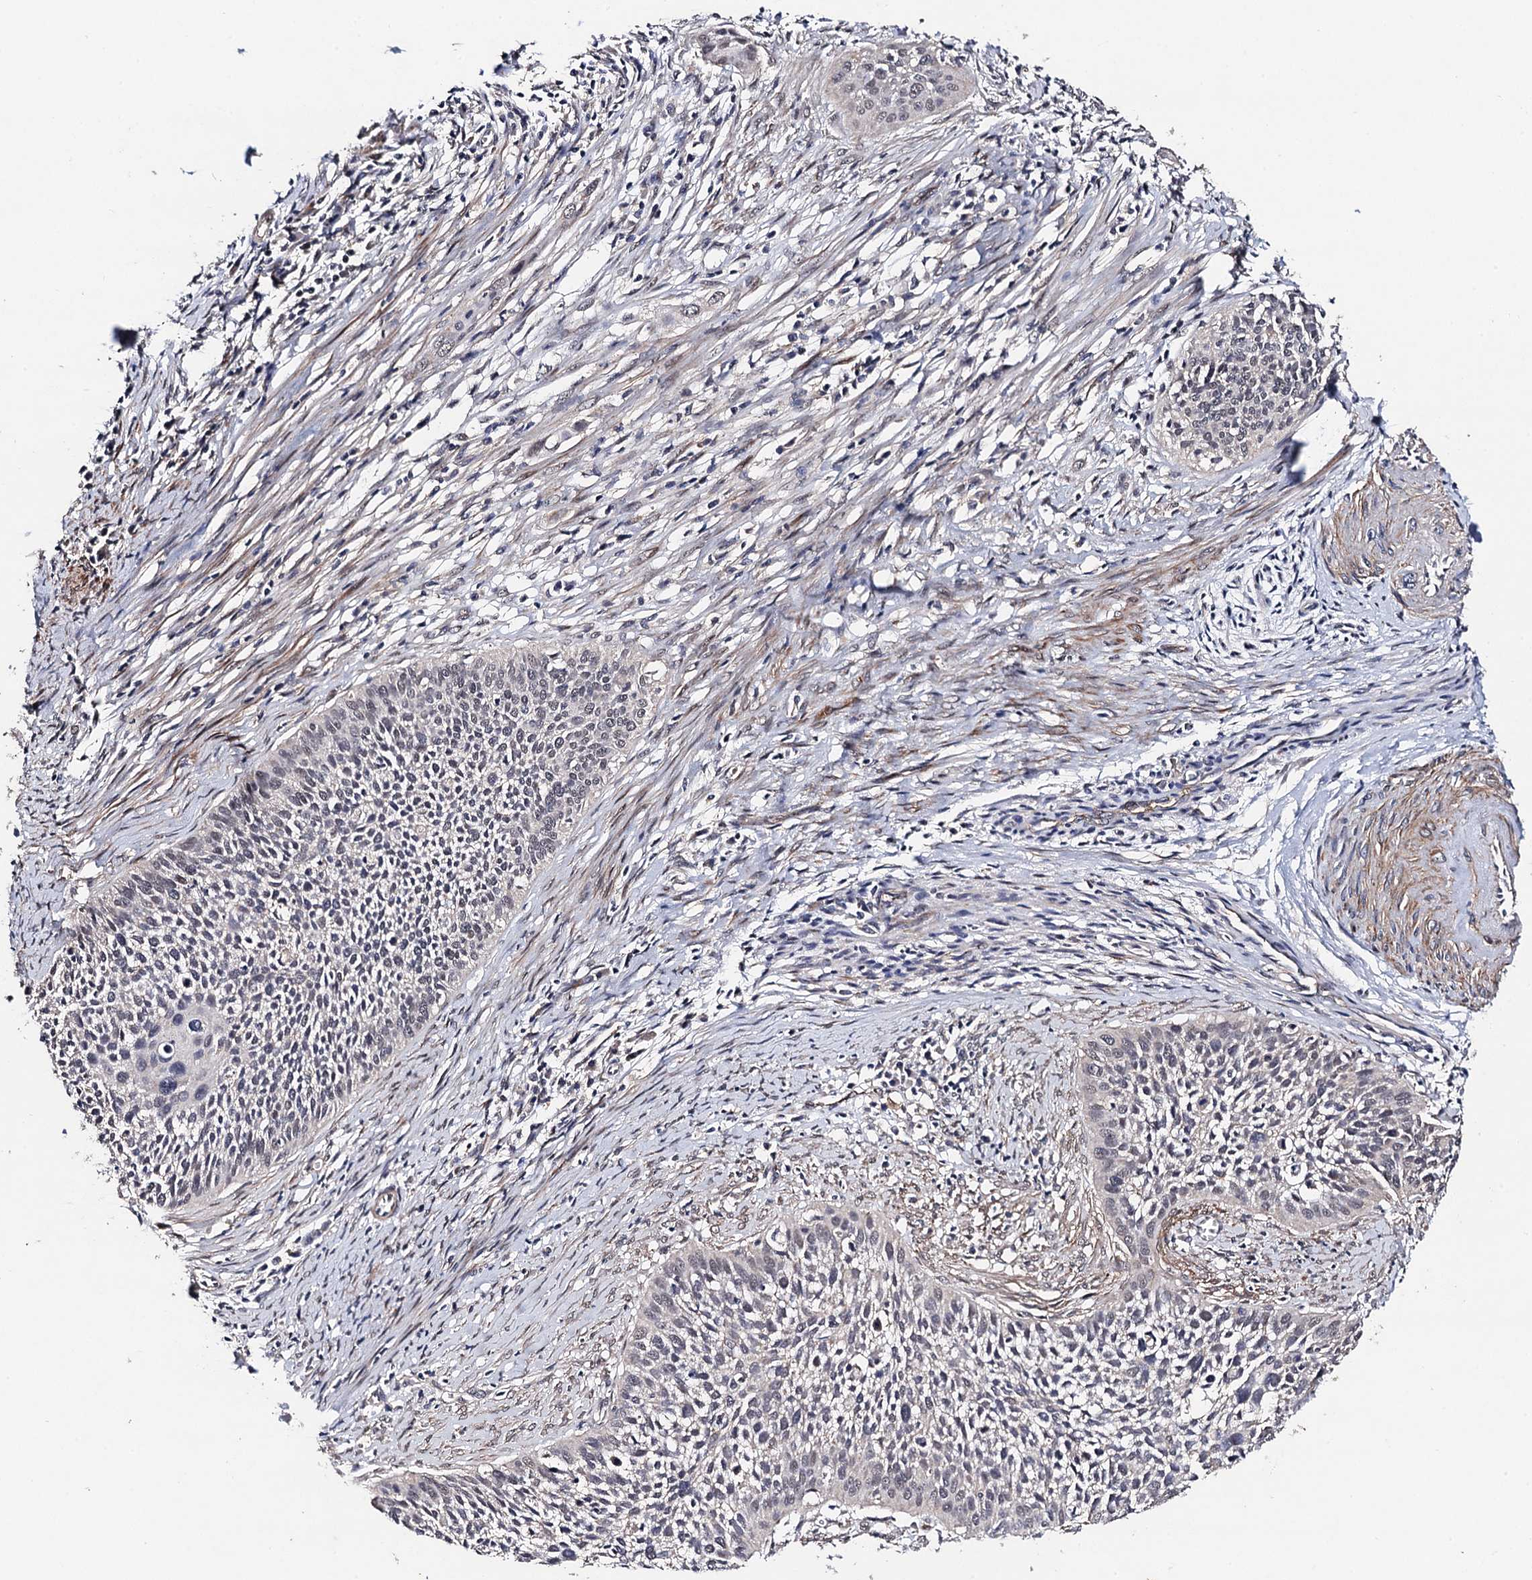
{"staining": {"intensity": "weak", "quantity": "25%-75%", "location": "cytoplasmic/membranous,nuclear"}, "tissue": "cervical cancer", "cell_type": "Tumor cells", "image_type": "cancer", "snomed": [{"axis": "morphology", "description": "Squamous cell carcinoma, NOS"}, {"axis": "topography", "description": "Cervix"}], "caption": "This image exhibits cervical squamous cell carcinoma stained with immunohistochemistry to label a protein in brown. The cytoplasmic/membranous and nuclear of tumor cells show weak positivity for the protein. Nuclei are counter-stained blue.", "gene": "PPTC7", "patient": {"sex": "female", "age": 34}}